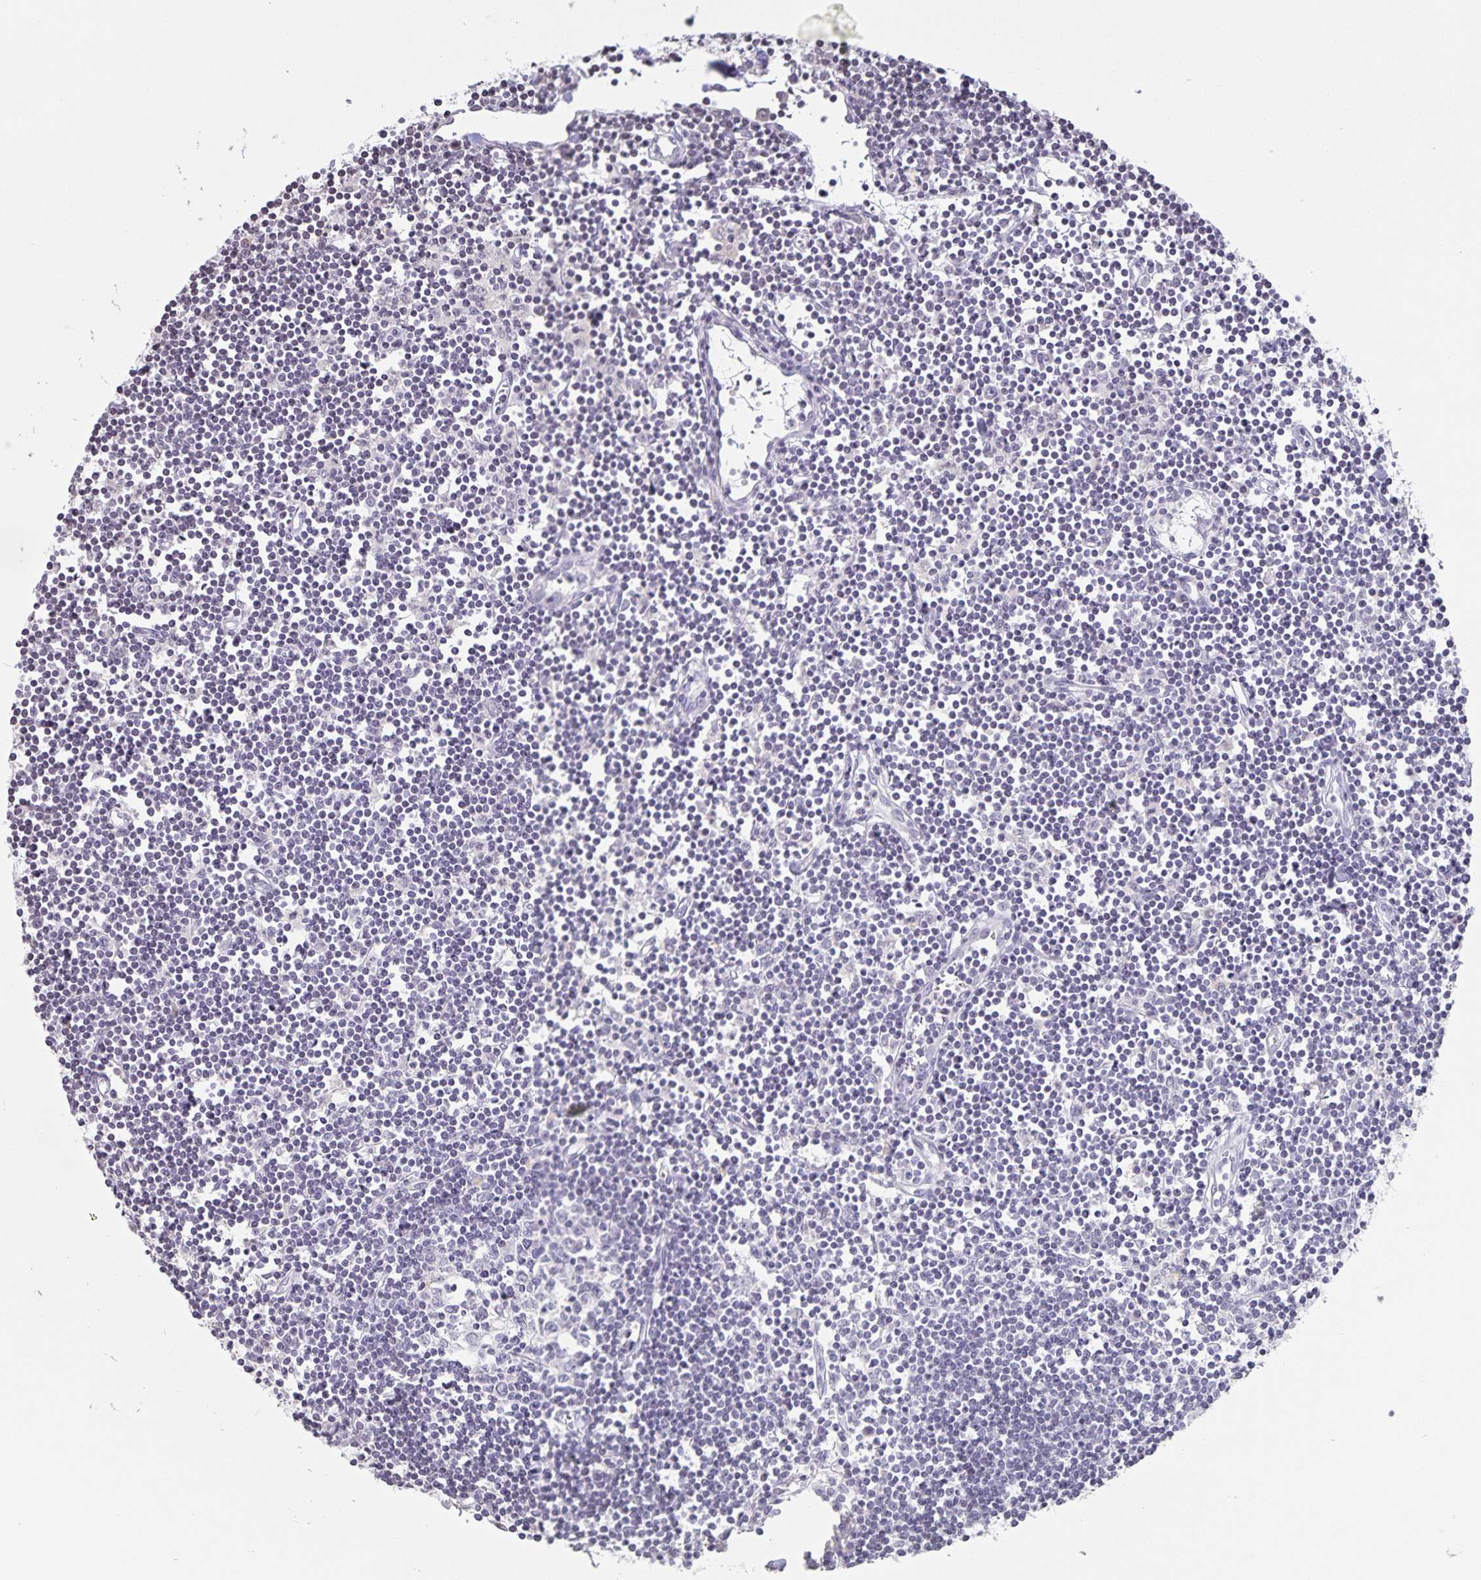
{"staining": {"intensity": "negative", "quantity": "none", "location": "none"}, "tissue": "lymph node", "cell_type": "Germinal center cells", "image_type": "normal", "snomed": [{"axis": "morphology", "description": "Normal tissue, NOS"}, {"axis": "topography", "description": "Lymph node"}], "caption": "Immunohistochemical staining of benign human lymph node displays no significant expression in germinal center cells.", "gene": "AQP4", "patient": {"sex": "female", "age": 65}}